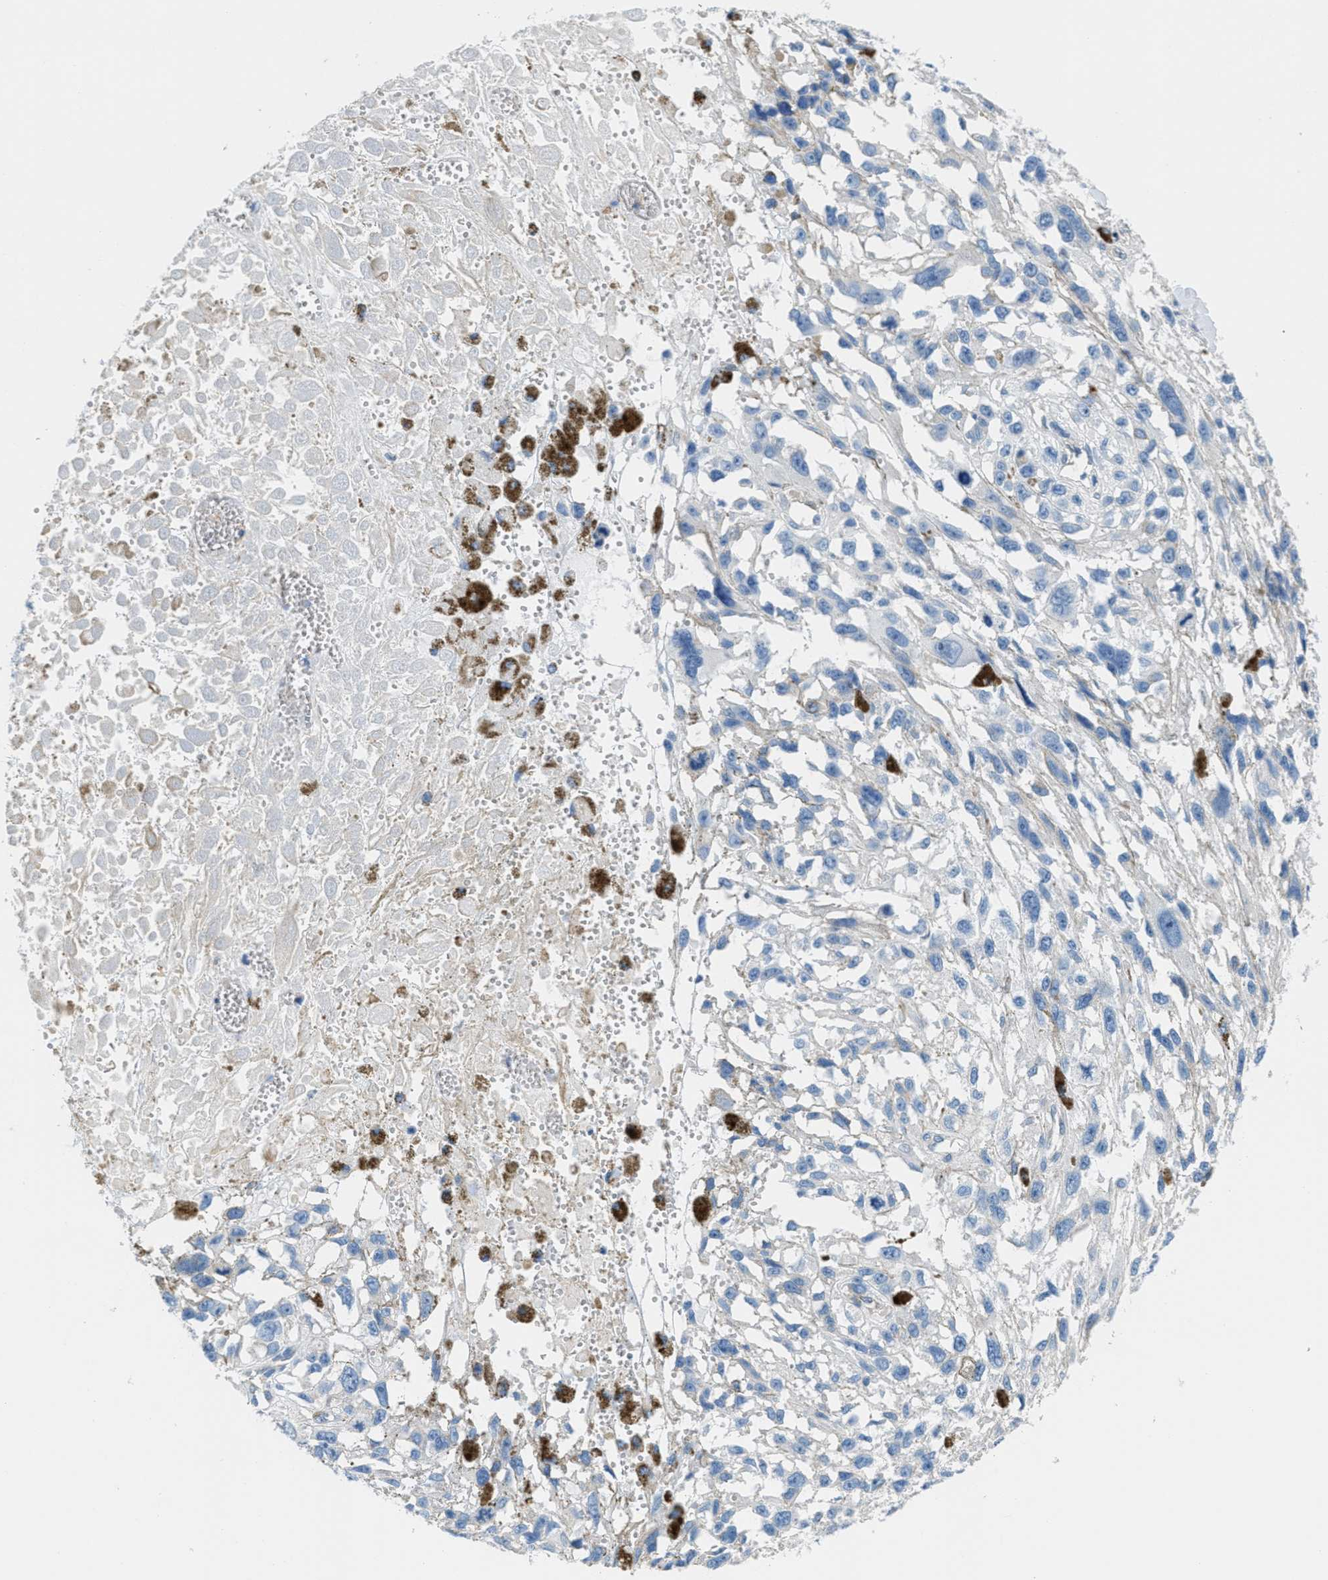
{"staining": {"intensity": "negative", "quantity": "none", "location": "none"}, "tissue": "melanoma", "cell_type": "Tumor cells", "image_type": "cancer", "snomed": [{"axis": "morphology", "description": "Malignant melanoma, Metastatic site"}, {"axis": "topography", "description": "Lymph node"}], "caption": "A histopathology image of malignant melanoma (metastatic site) stained for a protein shows no brown staining in tumor cells.", "gene": "MAPRE2", "patient": {"sex": "male", "age": 59}}